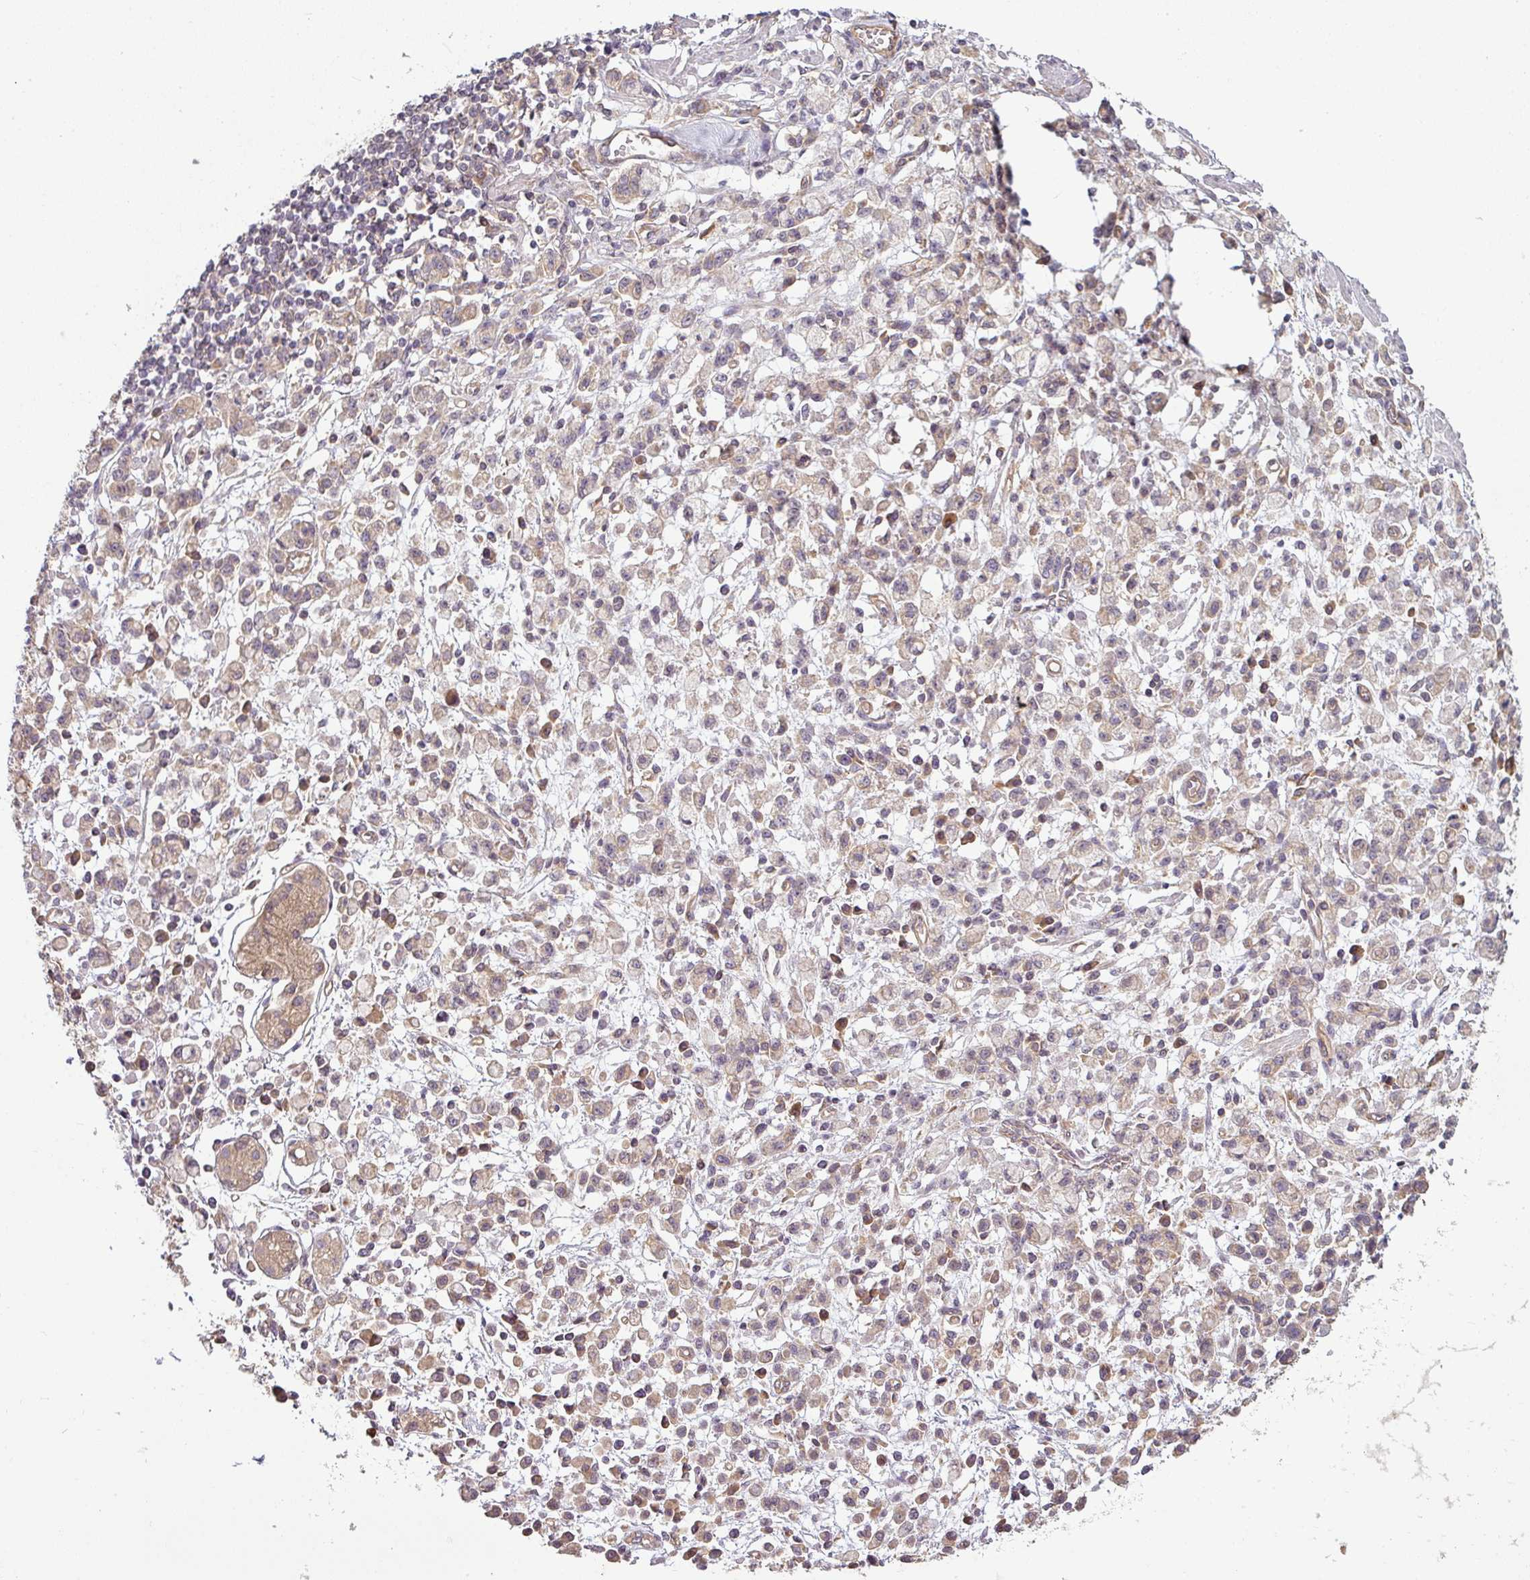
{"staining": {"intensity": "moderate", "quantity": "25%-75%", "location": "cytoplasmic/membranous"}, "tissue": "stomach cancer", "cell_type": "Tumor cells", "image_type": "cancer", "snomed": [{"axis": "morphology", "description": "Adenocarcinoma, NOS"}, {"axis": "topography", "description": "Stomach"}], "caption": "There is medium levels of moderate cytoplasmic/membranous staining in tumor cells of stomach adenocarcinoma, as demonstrated by immunohistochemical staining (brown color).", "gene": "RNF31", "patient": {"sex": "male", "age": 77}}